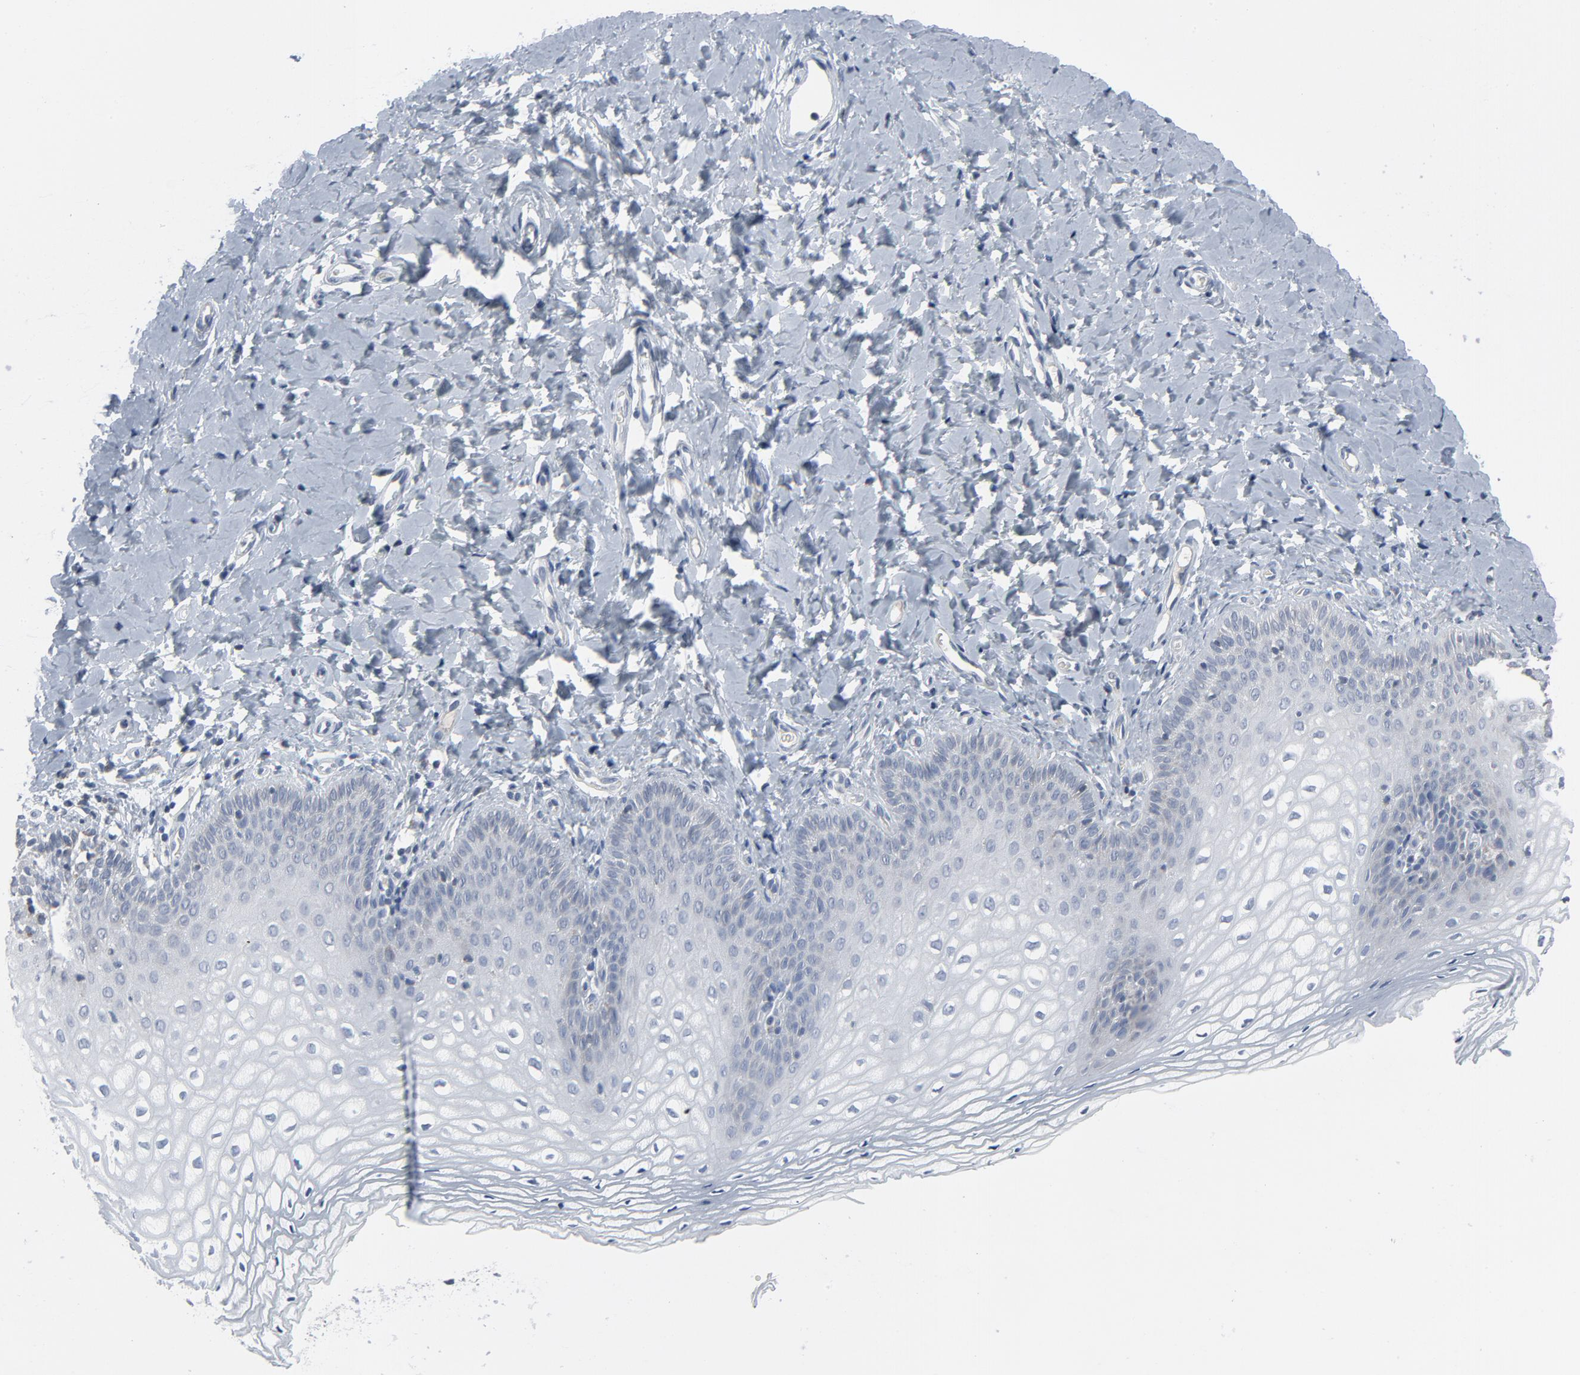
{"staining": {"intensity": "negative", "quantity": "none", "location": "none"}, "tissue": "vagina", "cell_type": "Squamous epithelial cells", "image_type": "normal", "snomed": [{"axis": "morphology", "description": "Normal tissue, NOS"}, {"axis": "topography", "description": "Vagina"}], "caption": "Squamous epithelial cells are negative for protein expression in benign human vagina.", "gene": "GPX2", "patient": {"sex": "female", "age": 55}}